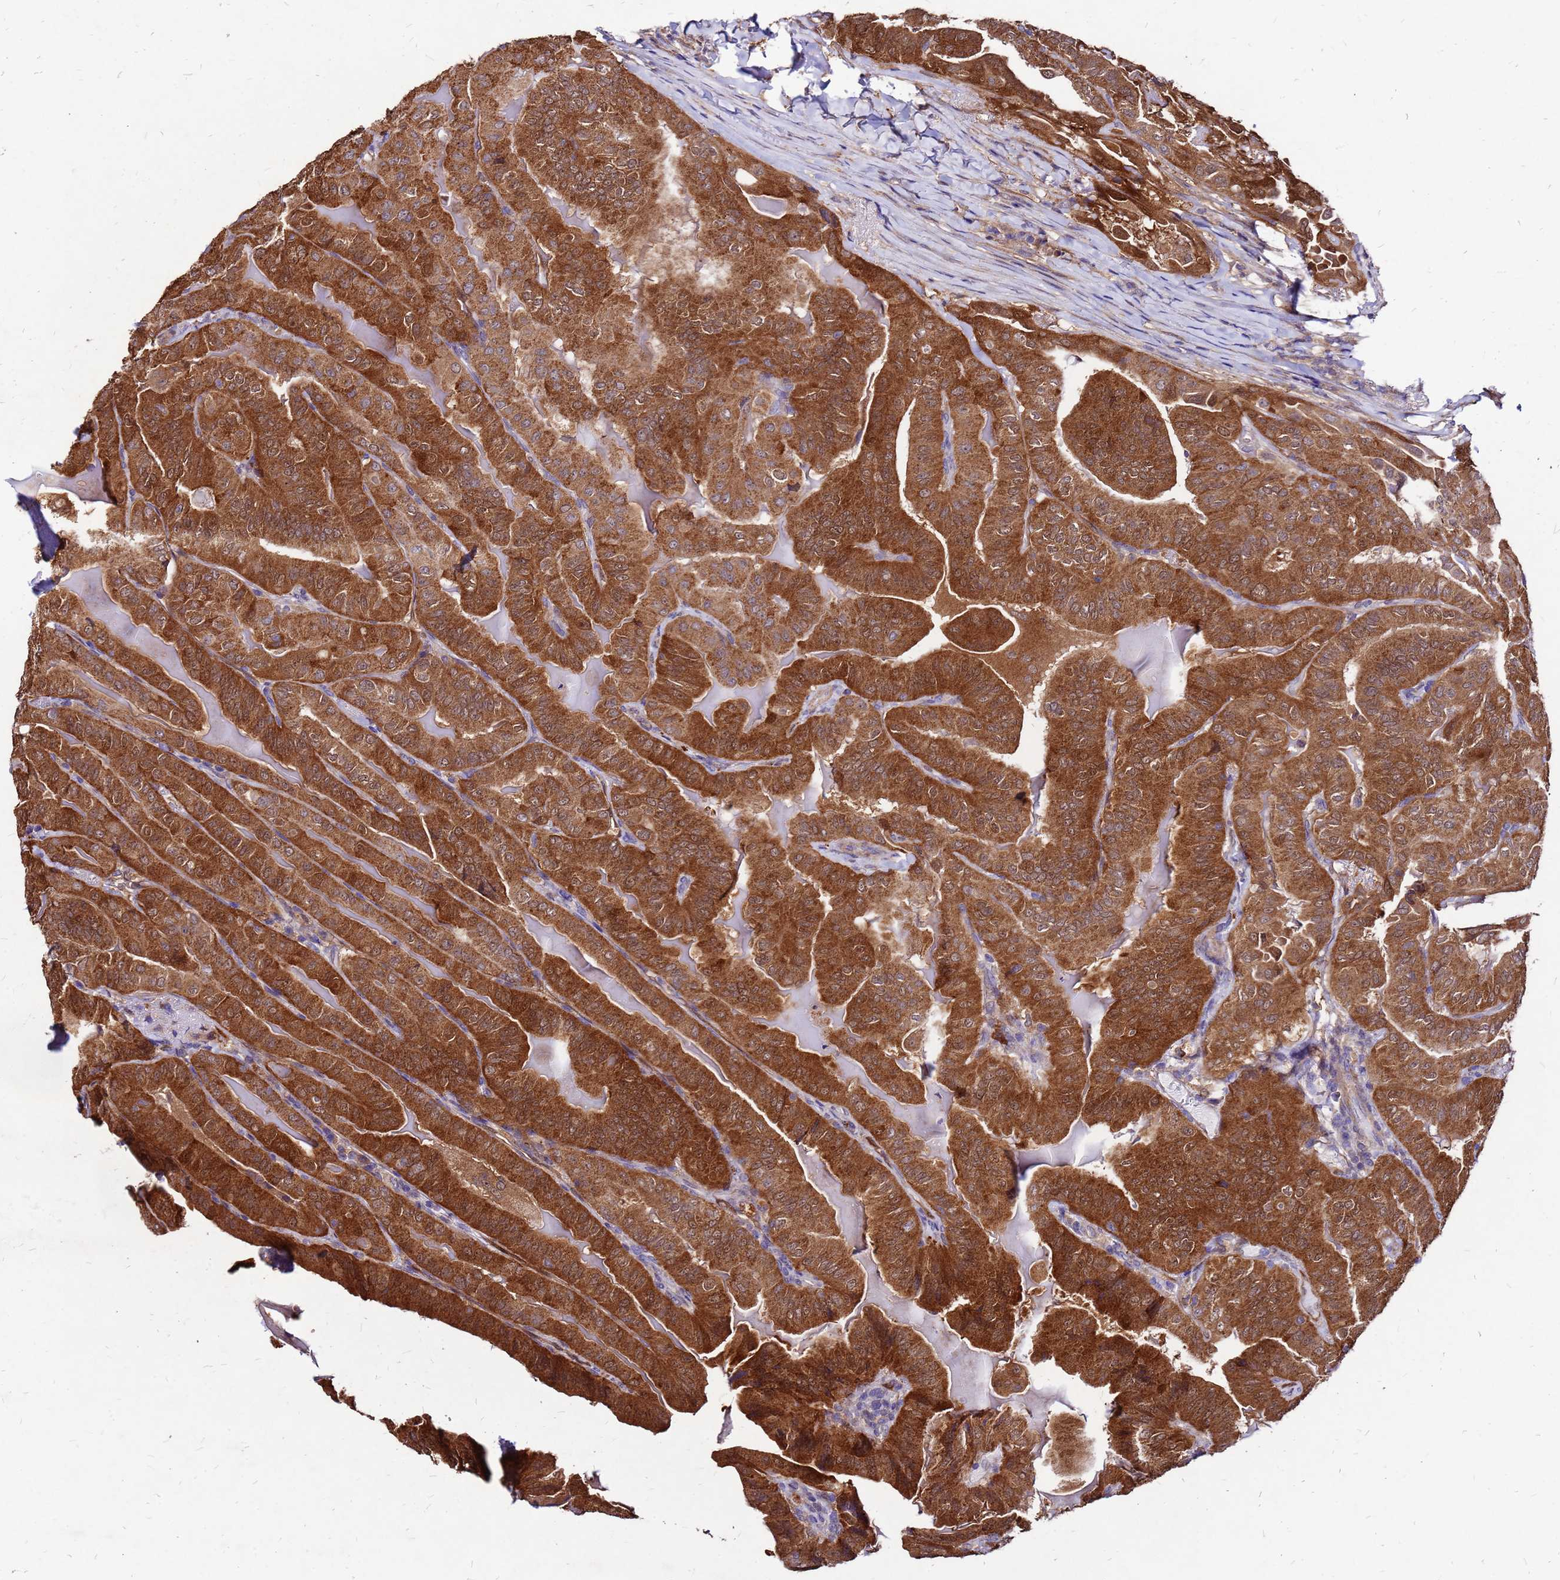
{"staining": {"intensity": "strong", "quantity": ">75%", "location": "cytoplasmic/membranous"}, "tissue": "thyroid cancer", "cell_type": "Tumor cells", "image_type": "cancer", "snomed": [{"axis": "morphology", "description": "Papillary adenocarcinoma, NOS"}, {"axis": "topography", "description": "Thyroid gland"}], "caption": "The micrograph demonstrates a brown stain indicating the presence of a protein in the cytoplasmic/membranous of tumor cells in papillary adenocarcinoma (thyroid).", "gene": "DUSP23", "patient": {"sex": "female", "age": 68}}